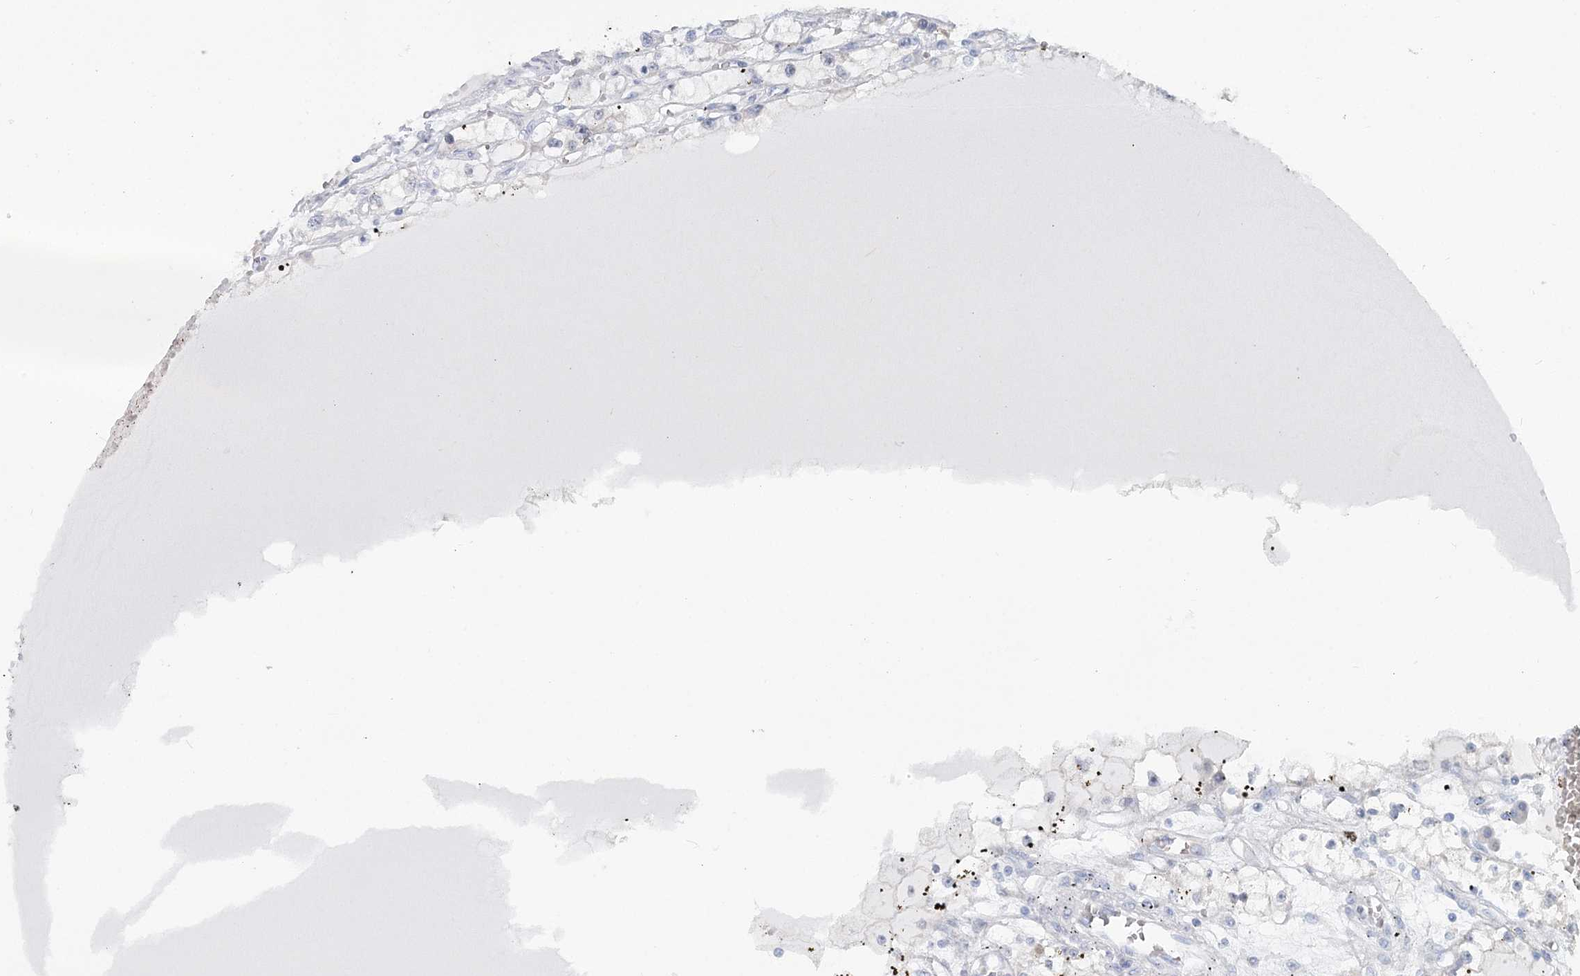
{"staining": {"intensity": "negative", "quantity": "none", "location": "none"}, "tissue": "renal cancer", "cell_type": "Tumor cells", "image_type": "cancer", "snomed": [{"axis": "morphology", "description": "Adenocarcinoma, NOS"}, {"axis": "topography", "description": "Kidney"}], "caption": "Immunohistochemical staining of adenocarcinoma (renal) reveals no significant staining in tumor cells.", "gene": "CMBL", "patient": {"sex": "male", "age": 56}}